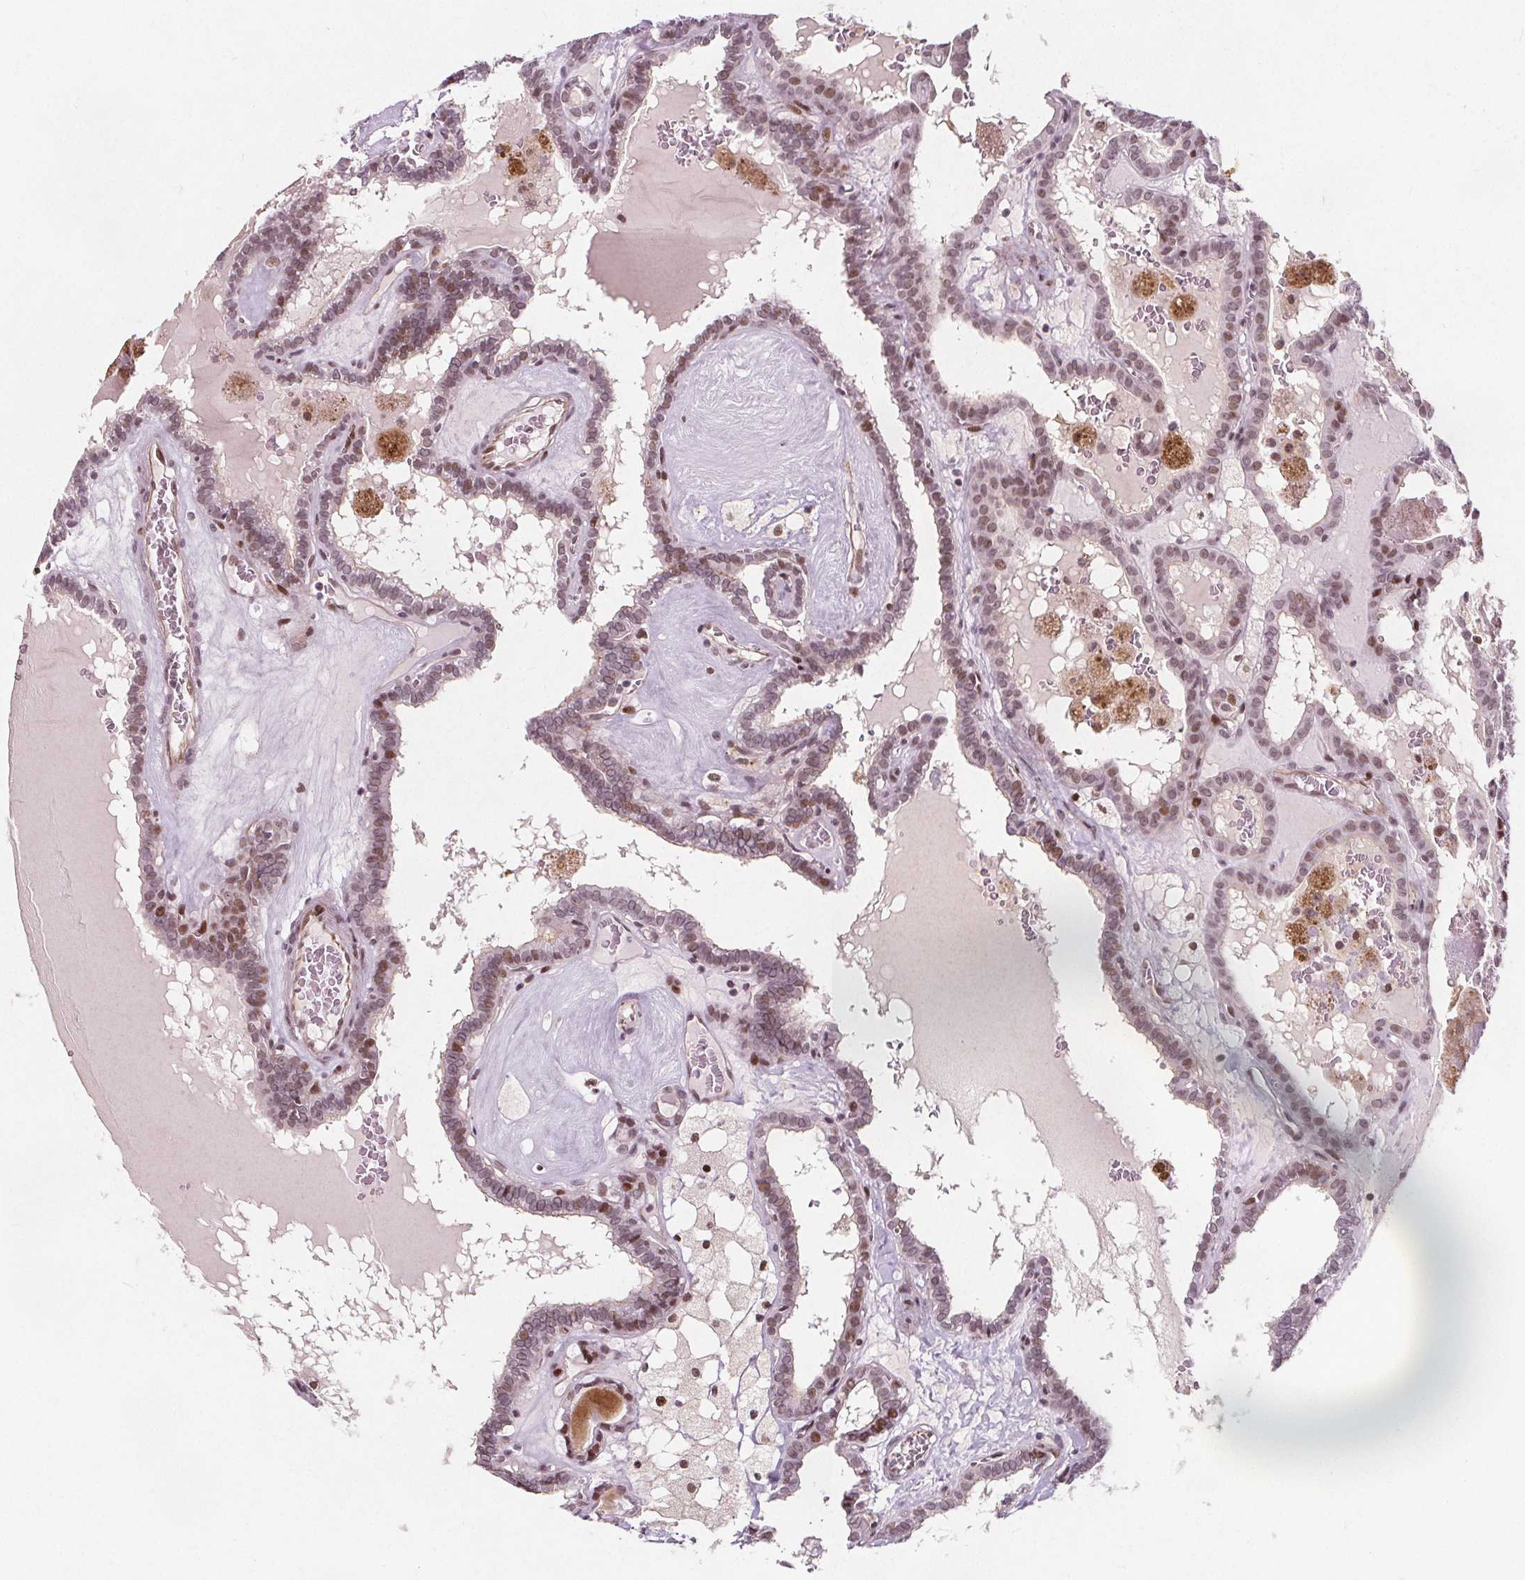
{"staining": {"intensity": "moderate", "quantity": ">75%", "location": "nuclear"}, "tissue": "thyroid cancer", "cell_type": "Tumor cells", "image_type": "cancer", "snomed": [{"axis": "morphology", "description": "Papillary adenocarcinoma, NOS"}, {"axis": "topography", "description": "Thyroid gland"}], "caption": "This photomicrograph displays IHC staining of thyroid papillary adenocarcinoma, with medium moderate nuclear staining in approximately >75% of tumor cells.", "gene": "TAF6L", "patient": {"sex": "female", "age": 39}}